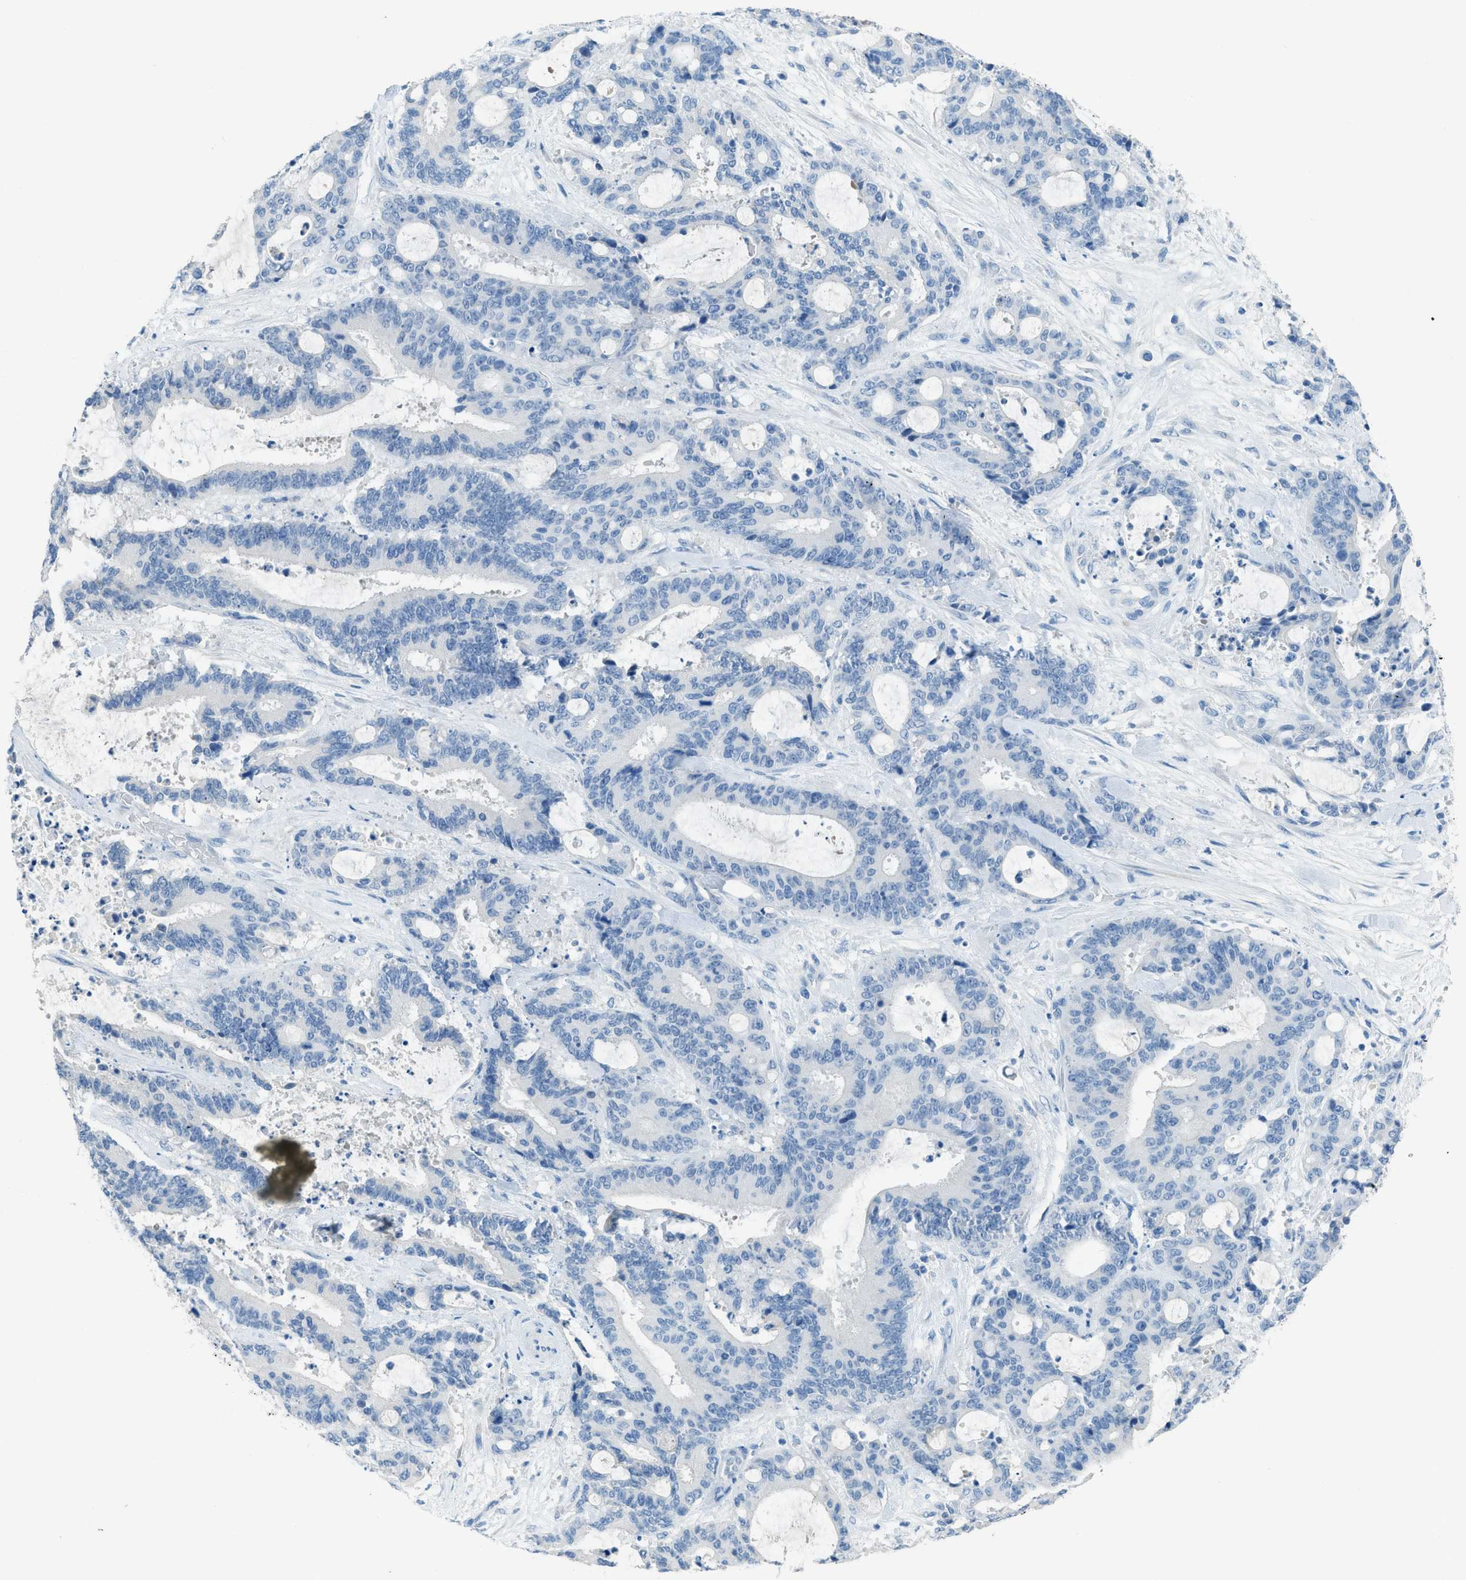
{"staining": {"intensity": "negative", "quantity": "none", "location": "none"}, "tissue": "liver cancer", "cell_type": "Tumor cells", "image_type": "cancer", "snomed": [{"axis": "morphology", "description": "Normal tissue, NOS"}, {"axis": "morphology", "description": "Cholangiocarcinoma"}, {"axis": "topography", "description": "Liver"}, {"axis": "topography", "description": "Peripheral nerve tissue"}], "caption": "DAB (3,3'-diaminobenzidine) immunohistochemical staining of liver cholangiocarcinoma displays no significant expression in tumor cells.", "gene": "ACAN", "patient": {"sex": "female", "age": 73}}